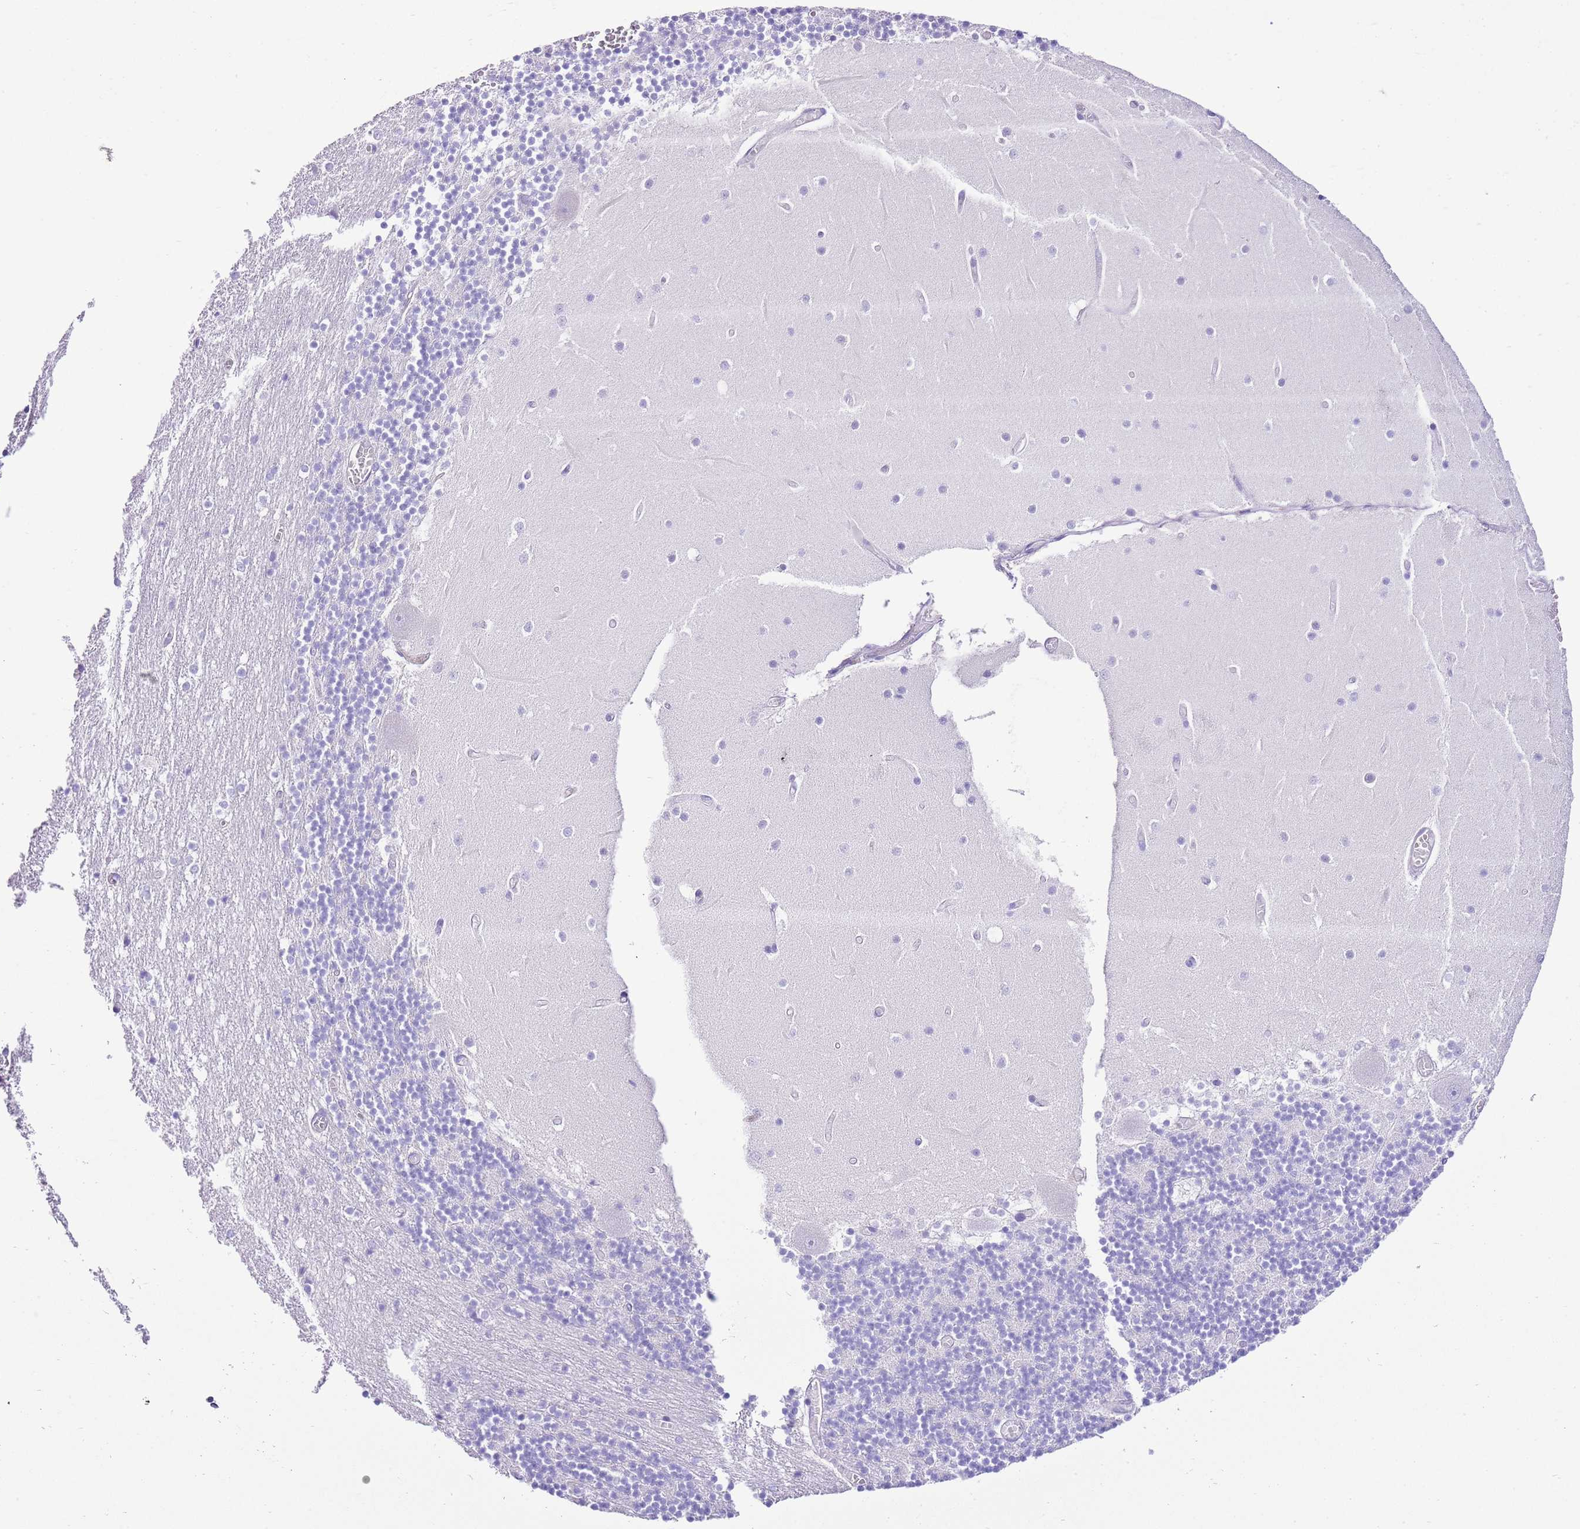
{"staining": {"intensity": "negative", "quantity": "none", "location": "none"}, "tissue": "cerebellum", "cell_type": "Cells in granular layer", "image_type": "normal", "snomed": [{"axis": "morphology", "description": "Normal tissue, NOS"}, {"axis": "topography", "description": "Cerebellum"}], "caption": "Immunohistochemical staining of unremarkable cerebellum demonstrates no significant staining in cells in granular layer. Nuclei are stained in blue.", "gene": "BHLHA15", "patient": {"sex": "female", "age": 28}}